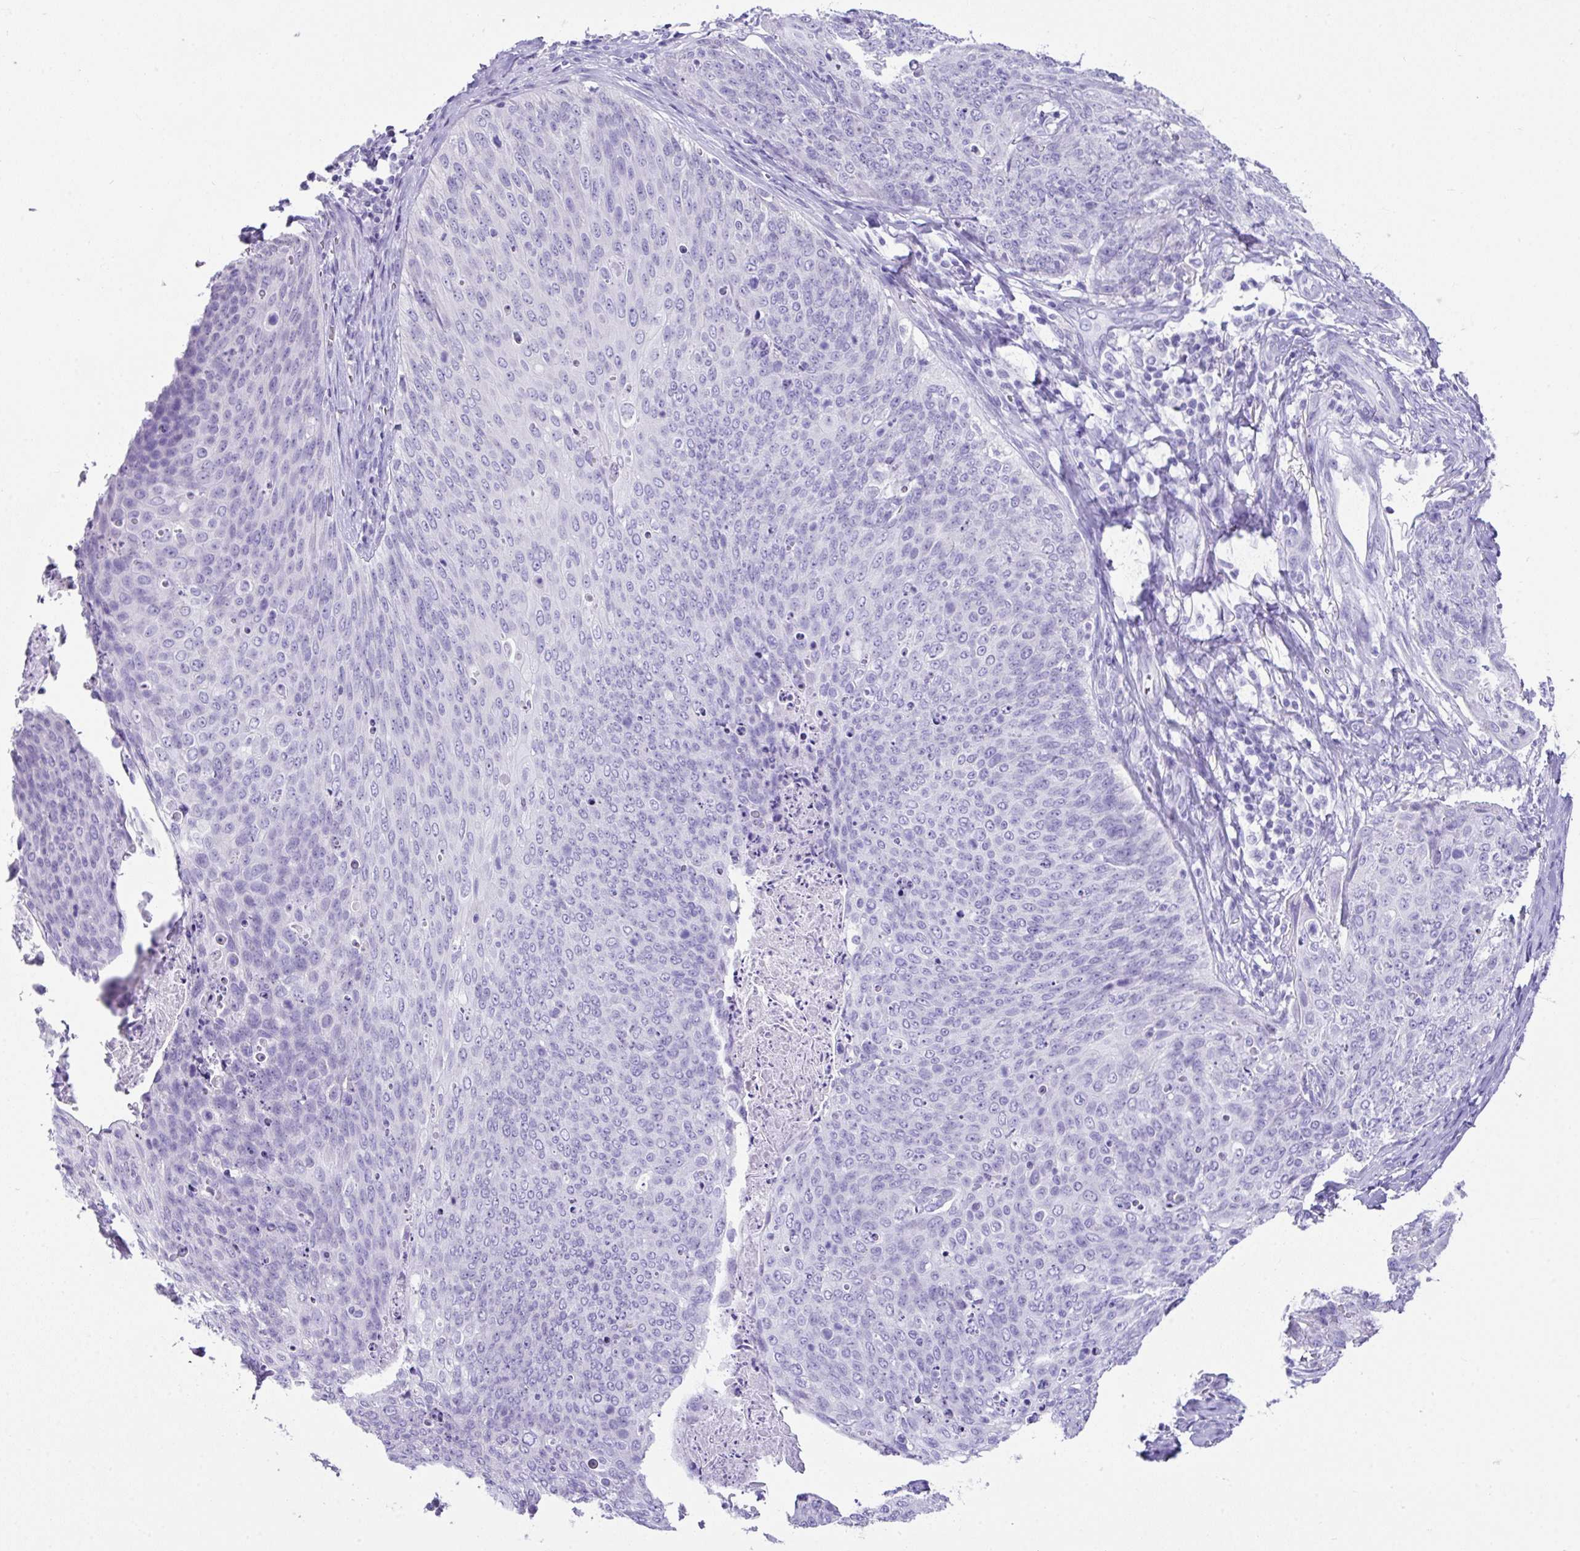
{"staining": {"intensity": "negative", "quantity": "none", "location": "none"}, "tissue": "skin cancer", "cell_type": "Tumor cells", "image_type": "cancer", "snomed": [{"axis": "morphology", "description": "Squamous cell carcinoma, NOS"}, {"axis": "topography", "description": "Skin"}, {"axis": "topography", "description": "Vulva"}], "caption": "Immunohistochemistry of skin cancer (squamous cell carcinoma) exhibits no staining in tumor cells. (DAB (3,3'-diaminobenzidine) IHC, high magnification).", "gene": "LGALS4", "patient": {"sex": "female", "age": 85}}